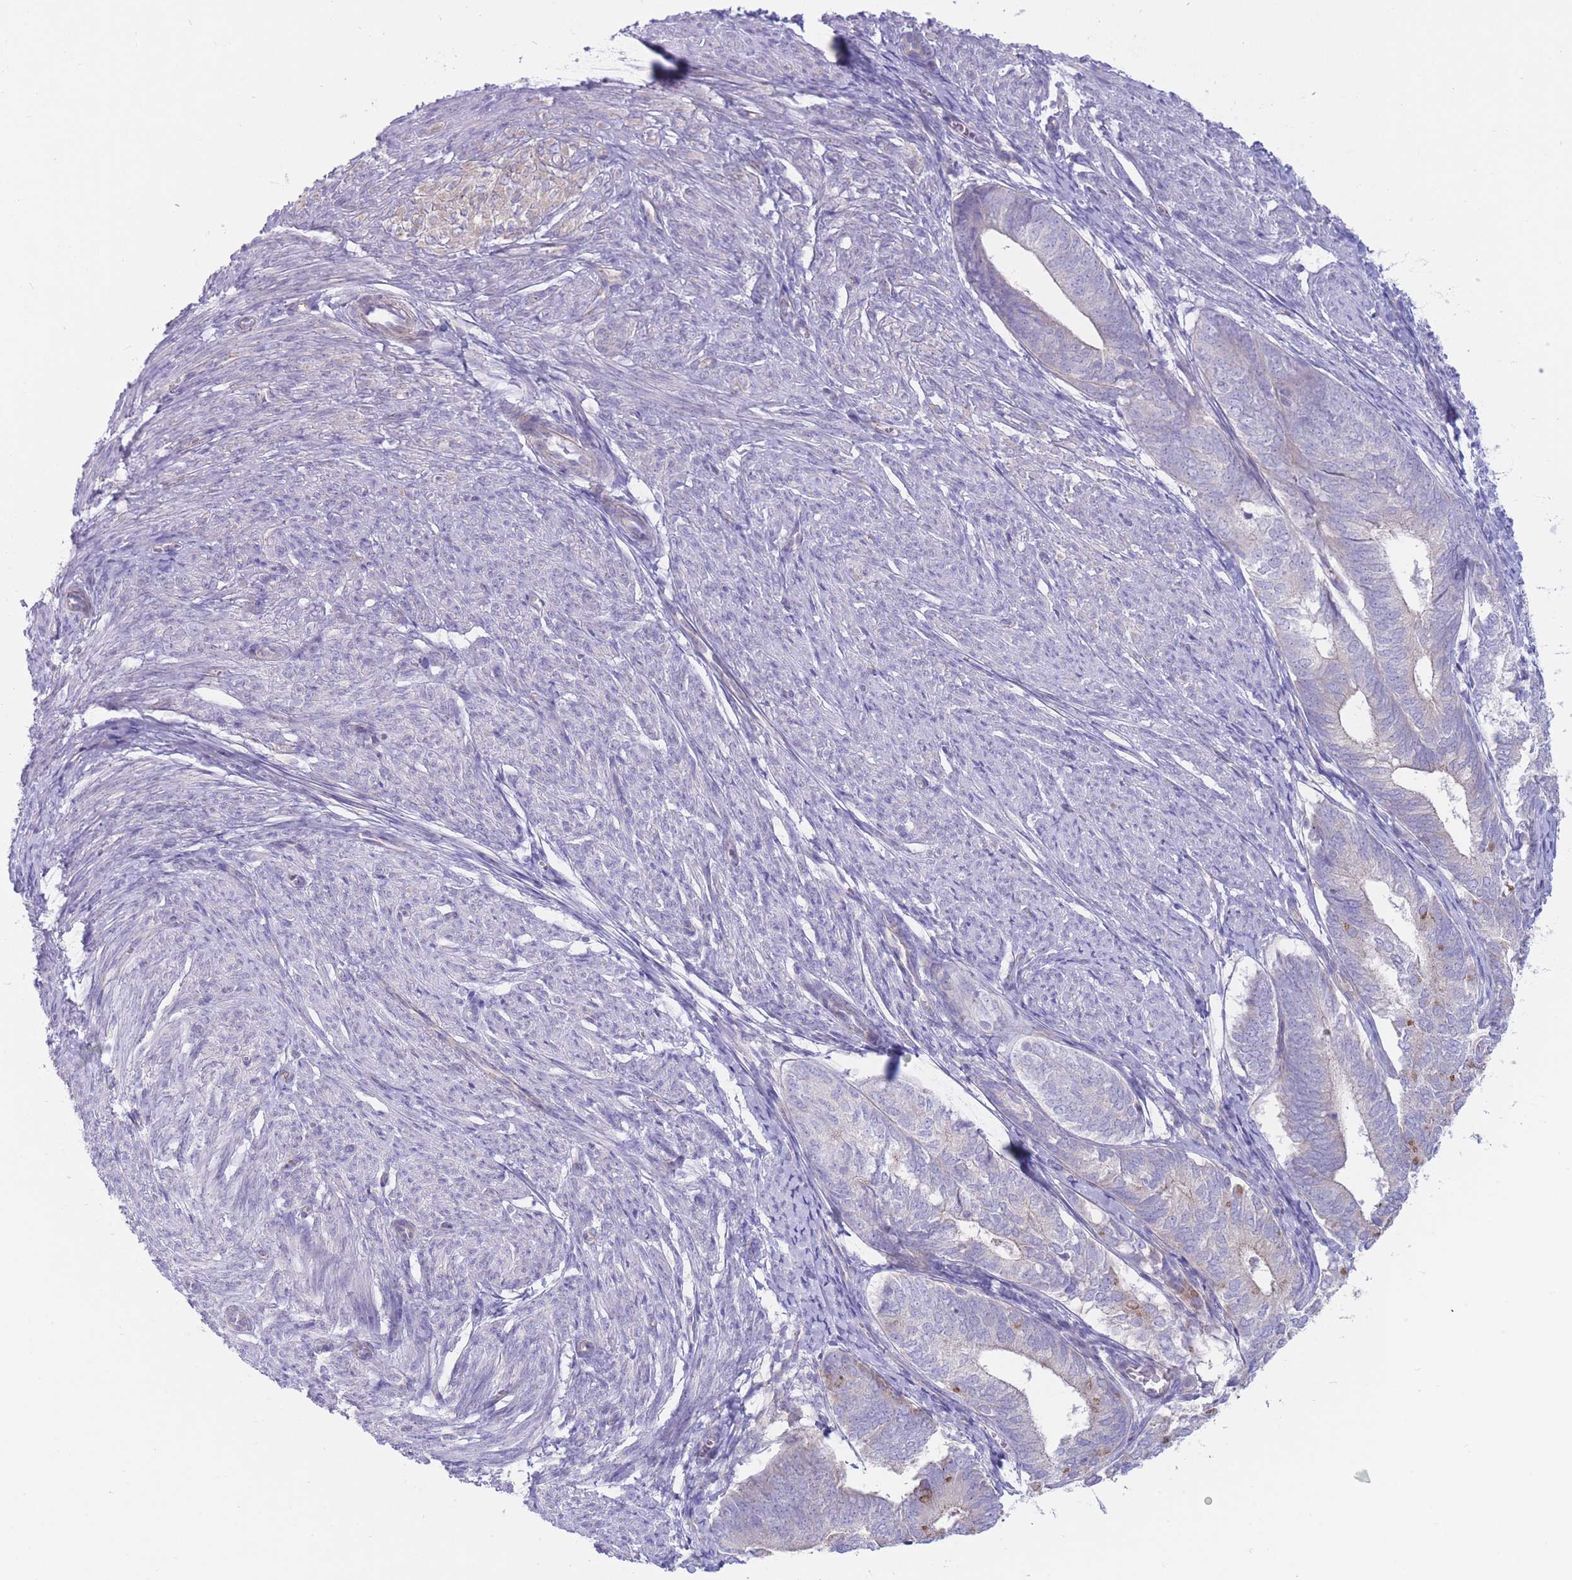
{"staining": {"intensity": "negative", "quantity": "none", "location": "none"}, "tissue": "endometrial cancer", "cell_type": "Tumor cells", "image_type": "cancer", "snomed": [{"axis": "morphology", "description": "Adenocarcinoma, NOS"}, {"axis": "topography", "description": "Endometrium"}], "caption": "Endometrial cancer (adenocarcinoma) was stained to show a protein in brown. There is no significant staining in tumor cells.", "gene": "ALS2CL", "patient": {"sex": "female", "age": 87}}